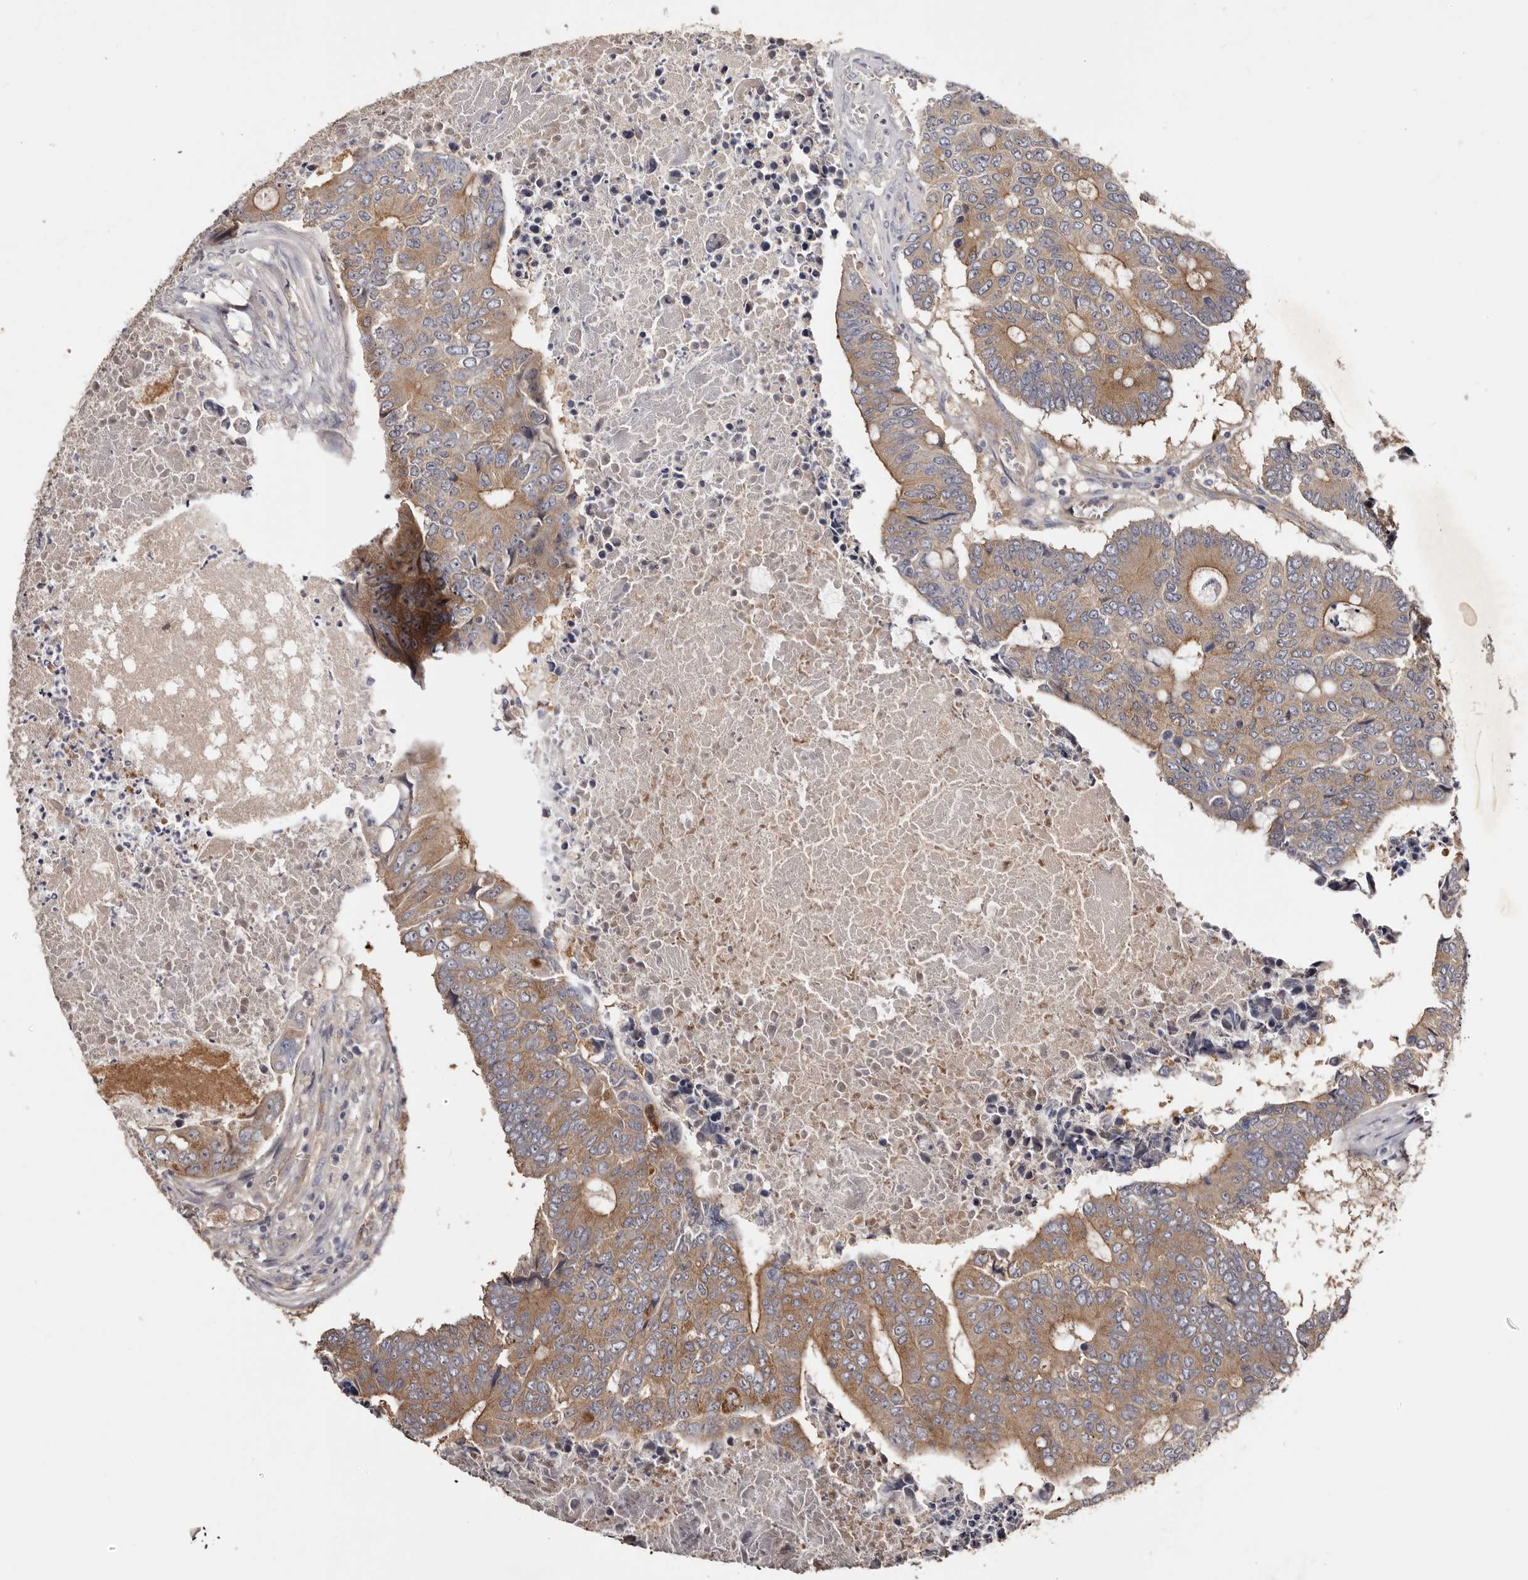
{"staining": {"intensity": "moderate", "quantity": ">75%", "location": "cytoplasmic/membranous"}, "tissue": "colorectal cancer", "cell_type": "Tumor cells", "image_type": "cancer", "snomed": [{"axis": "morphology", "description": "Adenocarcinoma, NOS"}, {"axis": "topography", "description": "Colon"}], "caption": "This is an image of IHC staining of colorectal adenocarcinoma, which shows moderate positivity in the cytoplasmic/membranous of tumor cells.", "gene": "LTV1", "patient": {"sex": "male", "age": 87}}